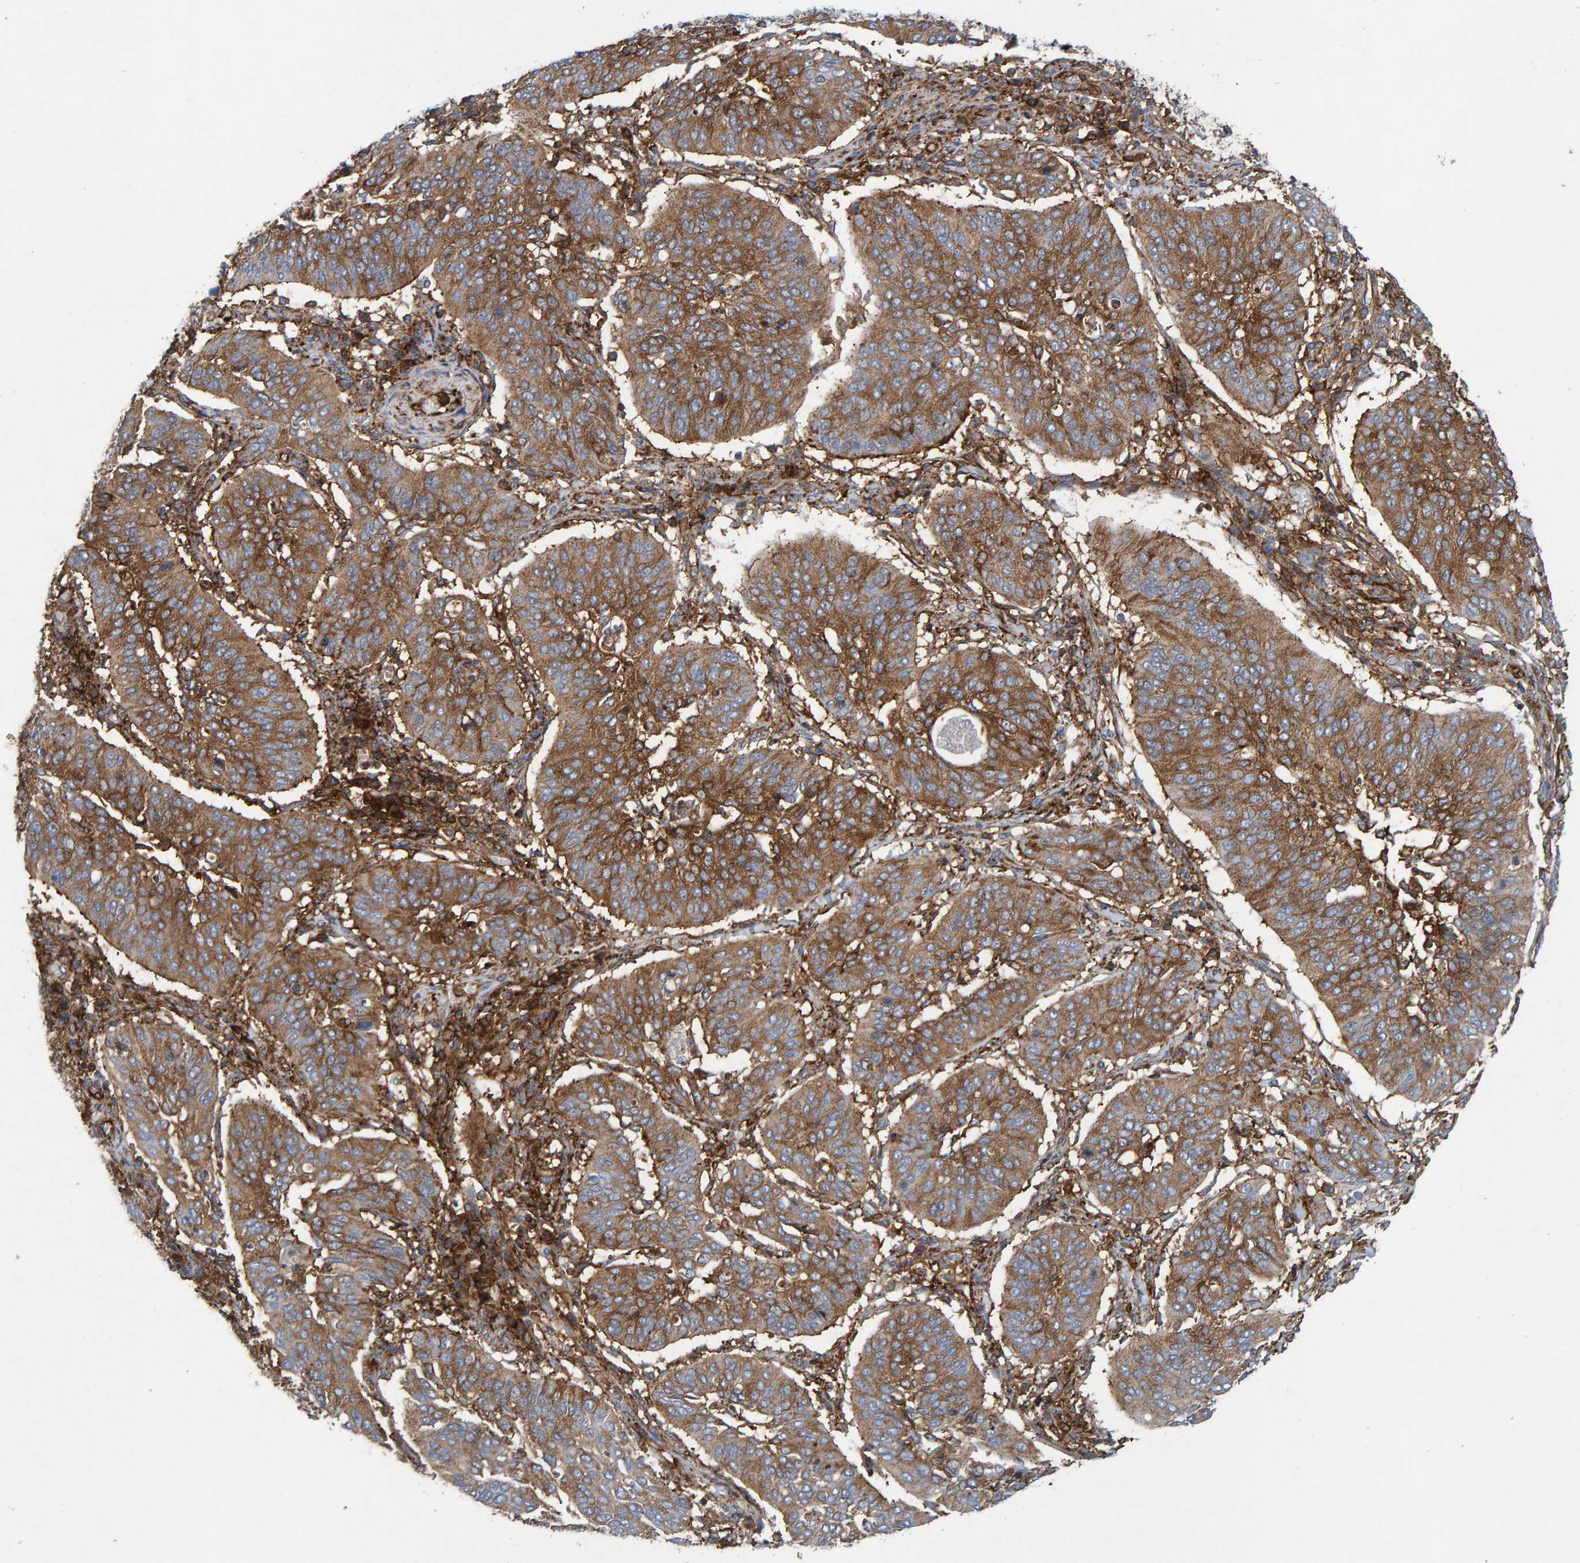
{"staining": {"intensity": "moderate", "quantity": ">75%", "location": "cytoplasmic/membranous"}, "tissue": "cervical cancer", "cell_type": "Tumor cells", "image_type": "cancer", "snomed": [{"axis": "morphology", "description": "Normal tissue, NOS"}, {"axis": "morphology", "description": "Squamous cell carcinoma, NOS"}, {"axis": "topography", "description": "Cervix"}], "caption": "Protein analysis of cervical cancer tissue exhibits moderate cytoplasmic/membranous staining in about >75% of tumor cells. The protein is shown in brown color, while the nuclei are stained blue.", "gene": "MVP", "patient": {"sex": "female", "age": 39}}